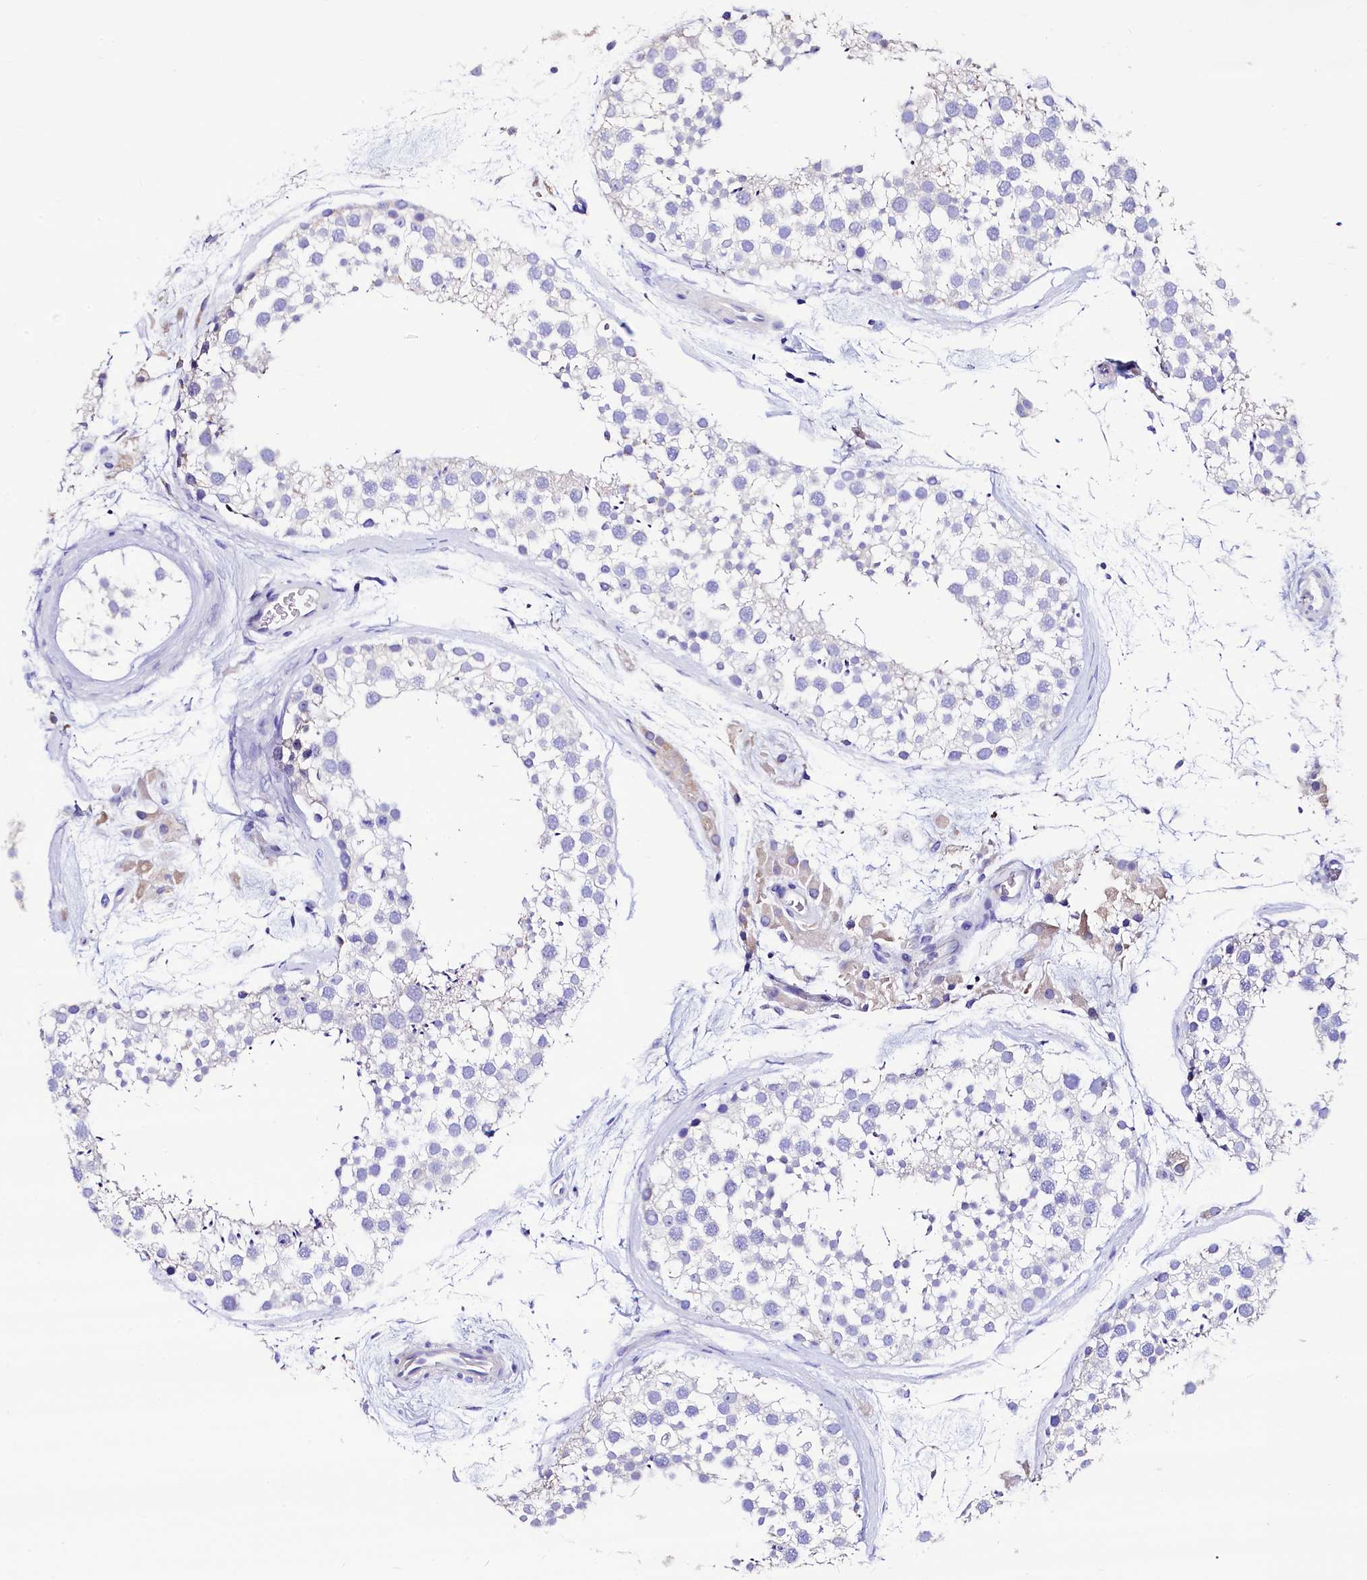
{"staining": {"intensity": "negative", "quantity": "none", "location": "none"}, "tissue": "testis", "cell_type": "Cells in seminiferous ducts", "image_type": "normal", "snomed": [{"axis": "morphology", "description": "Normal tissue, NOS"}, {"axis": "topography", "description": "Testis"}], "caption": "Protein analysis of benign testis shows no significant positivity in cells in seminiferous ducts. (IHC, brightfield microscopy, high magnification).", "gene": "RBP3", "patient": {"sex": "male", "age": 46}}